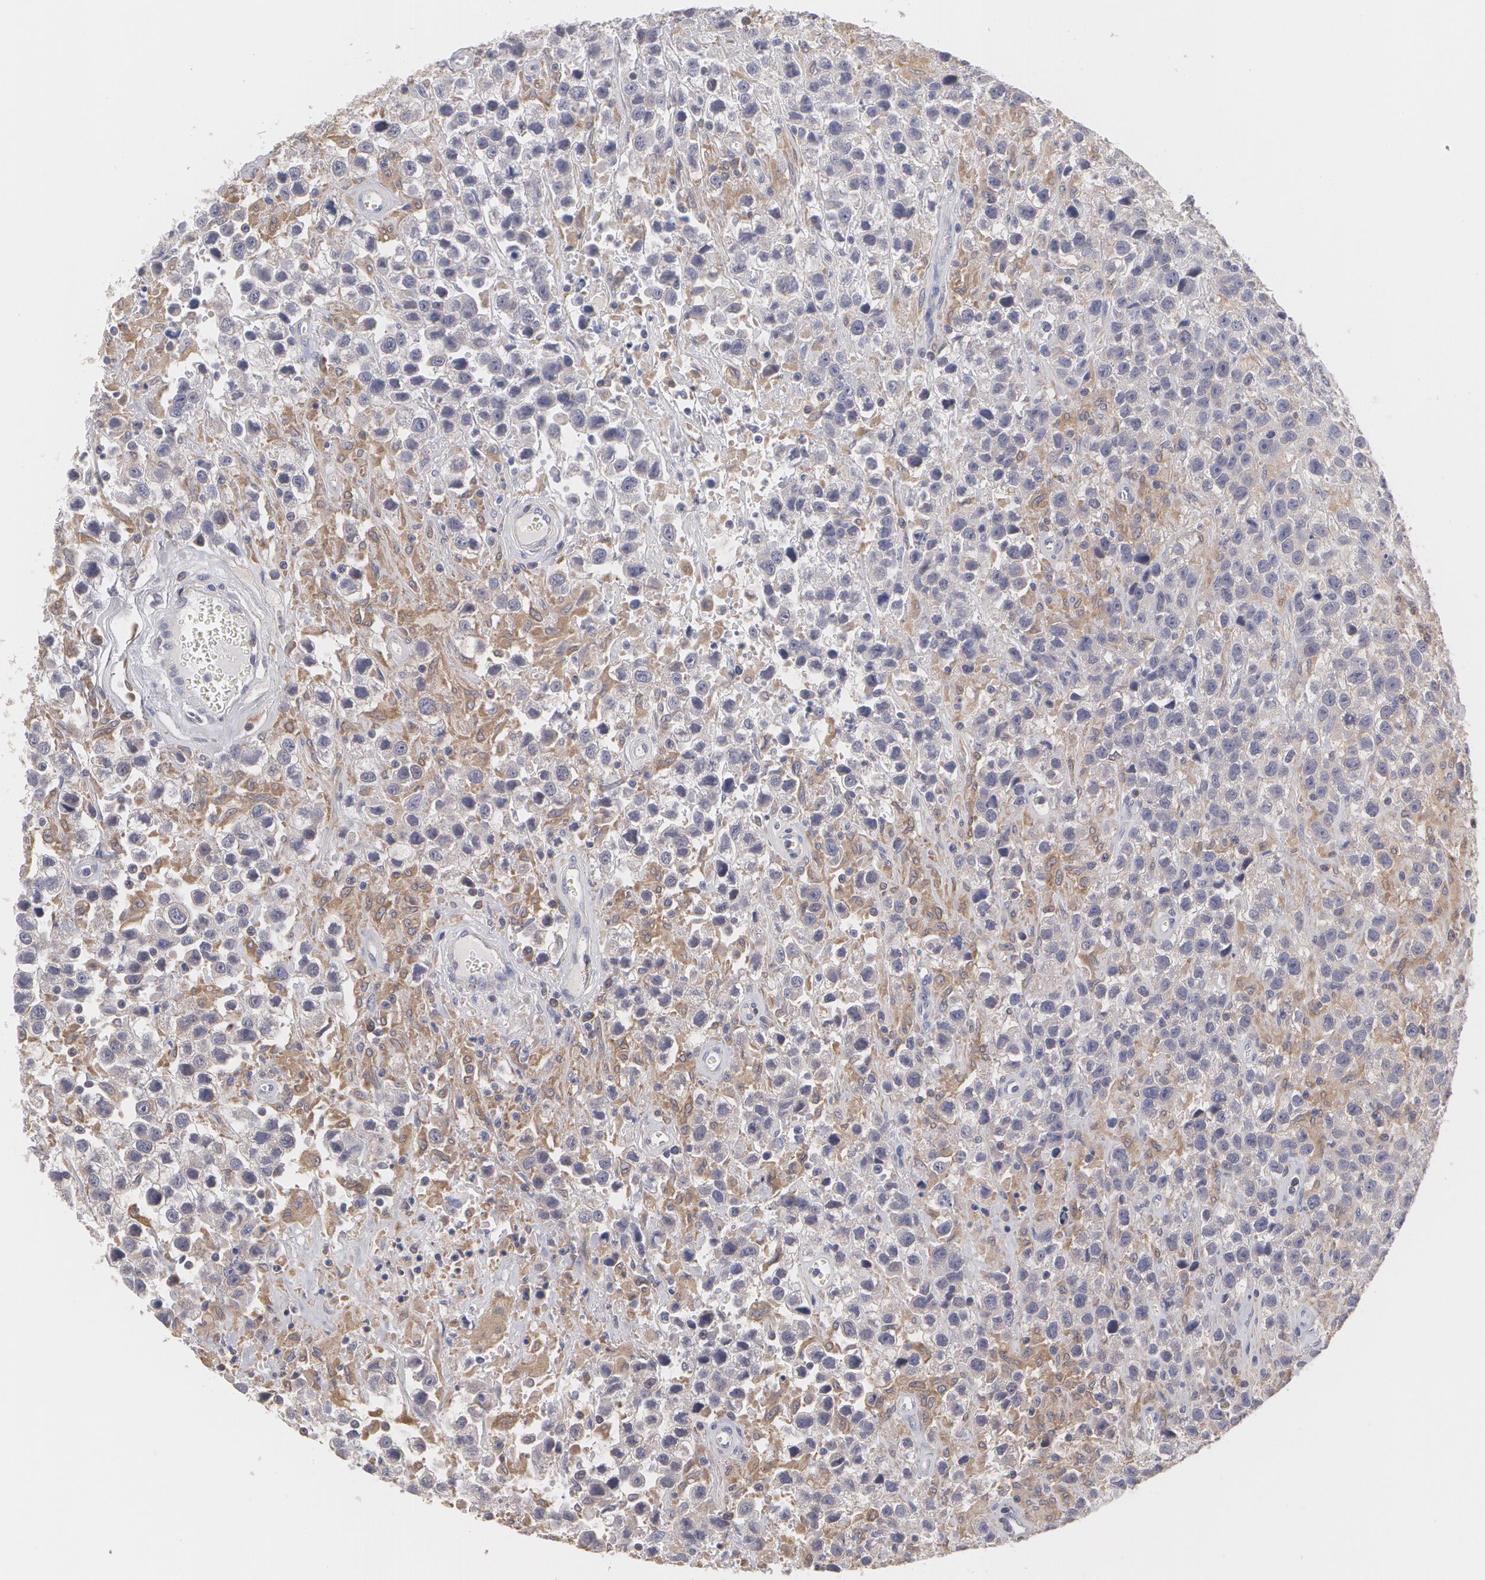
{"staining": {"intensity": "moderate", "quantity": "<25%", "location": "cytoplasmic/membranous"}, "tissue": "testis cancer", "cell_type": "Tumor cells", "image_type": "cancer", "snomed": [{"axis": "morphology", "description": "Seminoma, NOS"}, {"axis": "topography", "description": "Testis"}], "caption": "This is a photomicrograph of IHC staining of seminoma (testis), which shows moderate staining in the cytoplasmic/membranous of tumor cells.", "gene": "MTHFD1", "patient": {"sex": "male", "age": 43}}